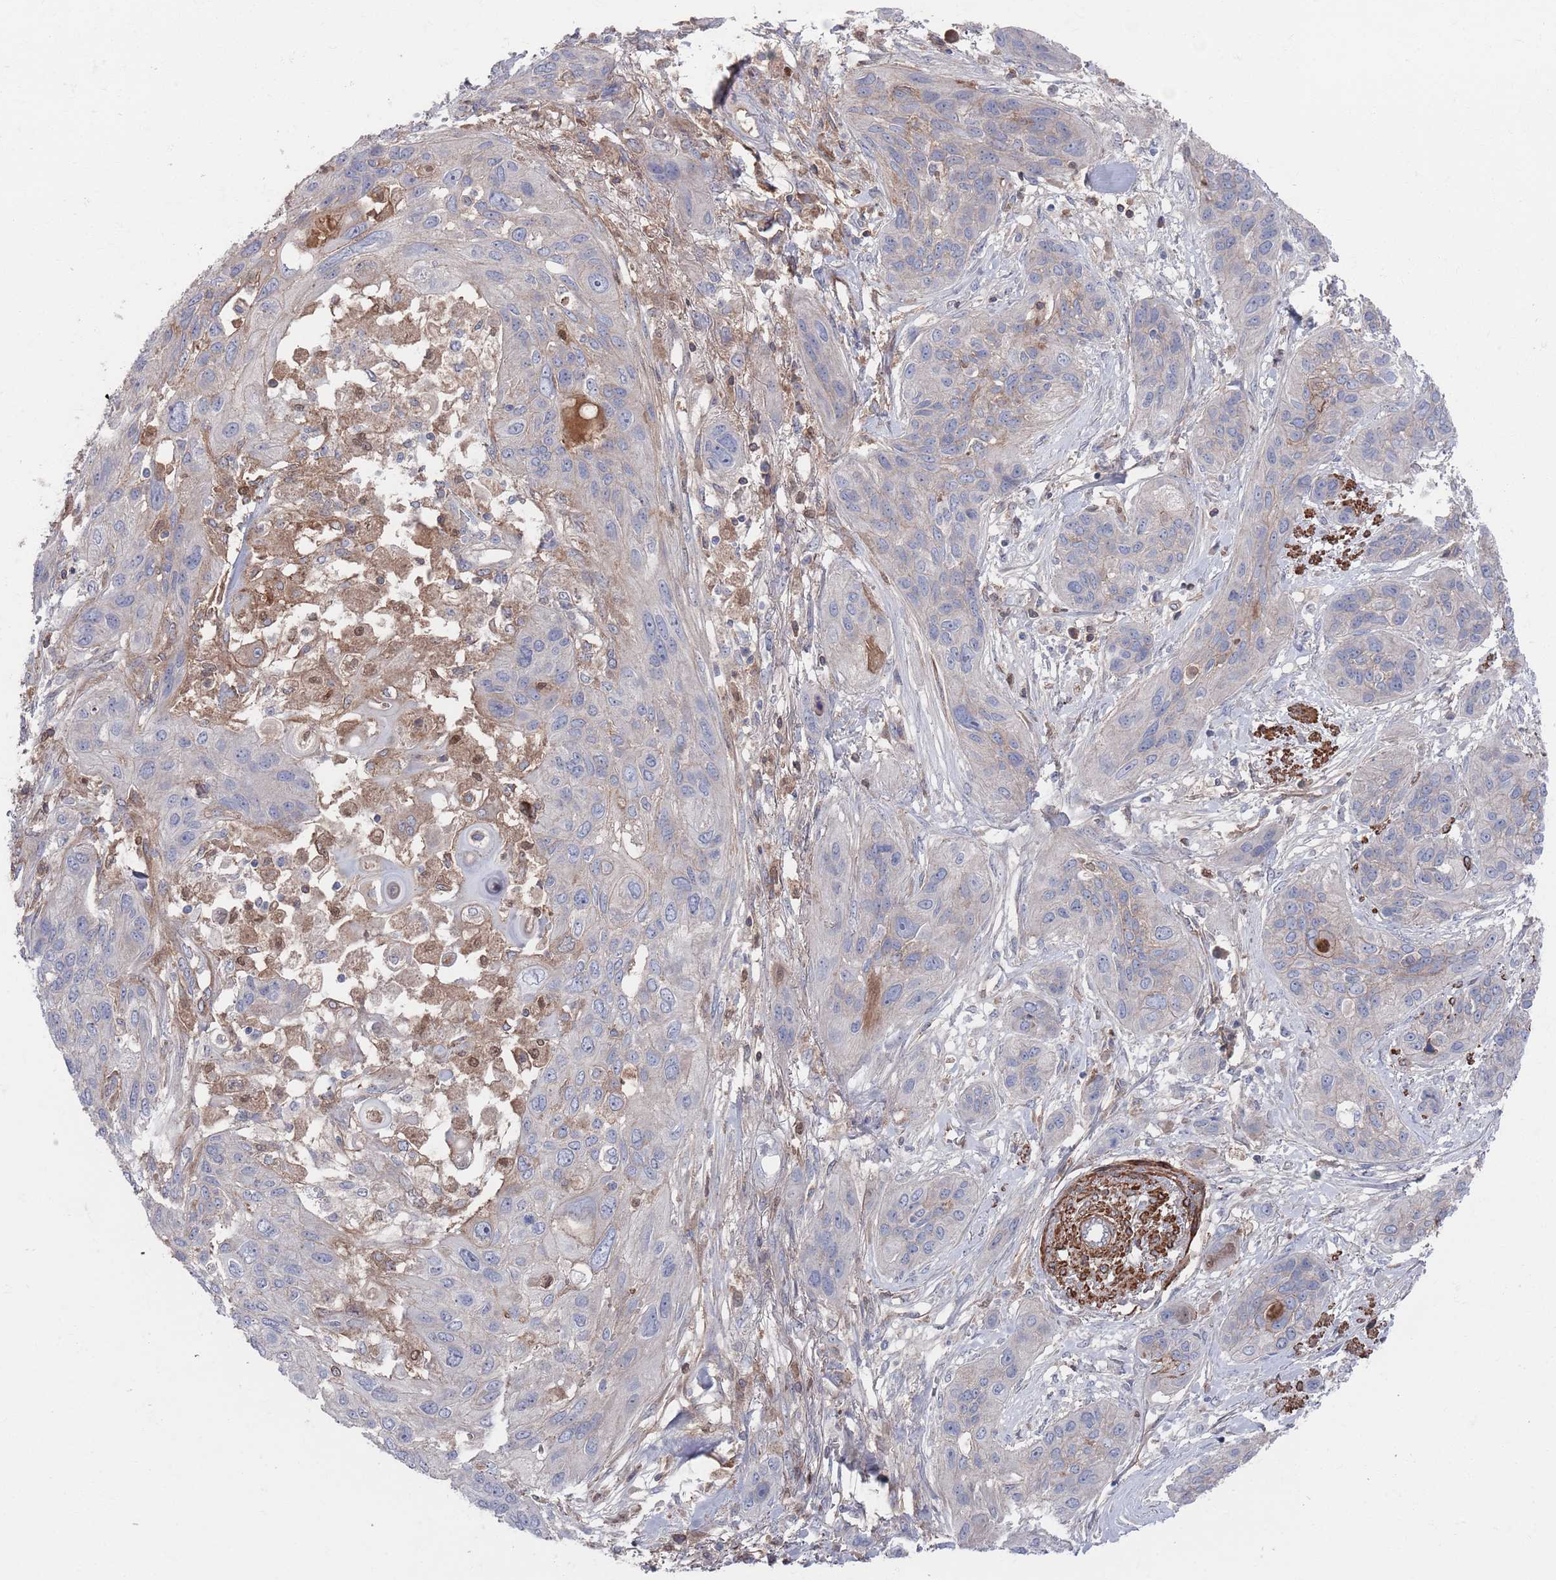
{"staining": {"intensity": "negative", "quantity": "none", "location": "none"}, "tissue": "lung cancer", "cell_type": "Tumor cells", "image_type": "cancer", "snomed": [{"axis": "morphology", "description": "Squamous cell carcinoma, NOS"}, {"axis": "topography", "description": "Lung"}], "caption": "An image of lung cancer (squamous cell carcinoma) stained for a protein exhibits no brown staining in tumor cells.", "gene": "PLEKHA4", "patient": {"sex": "female", "age": 70}}